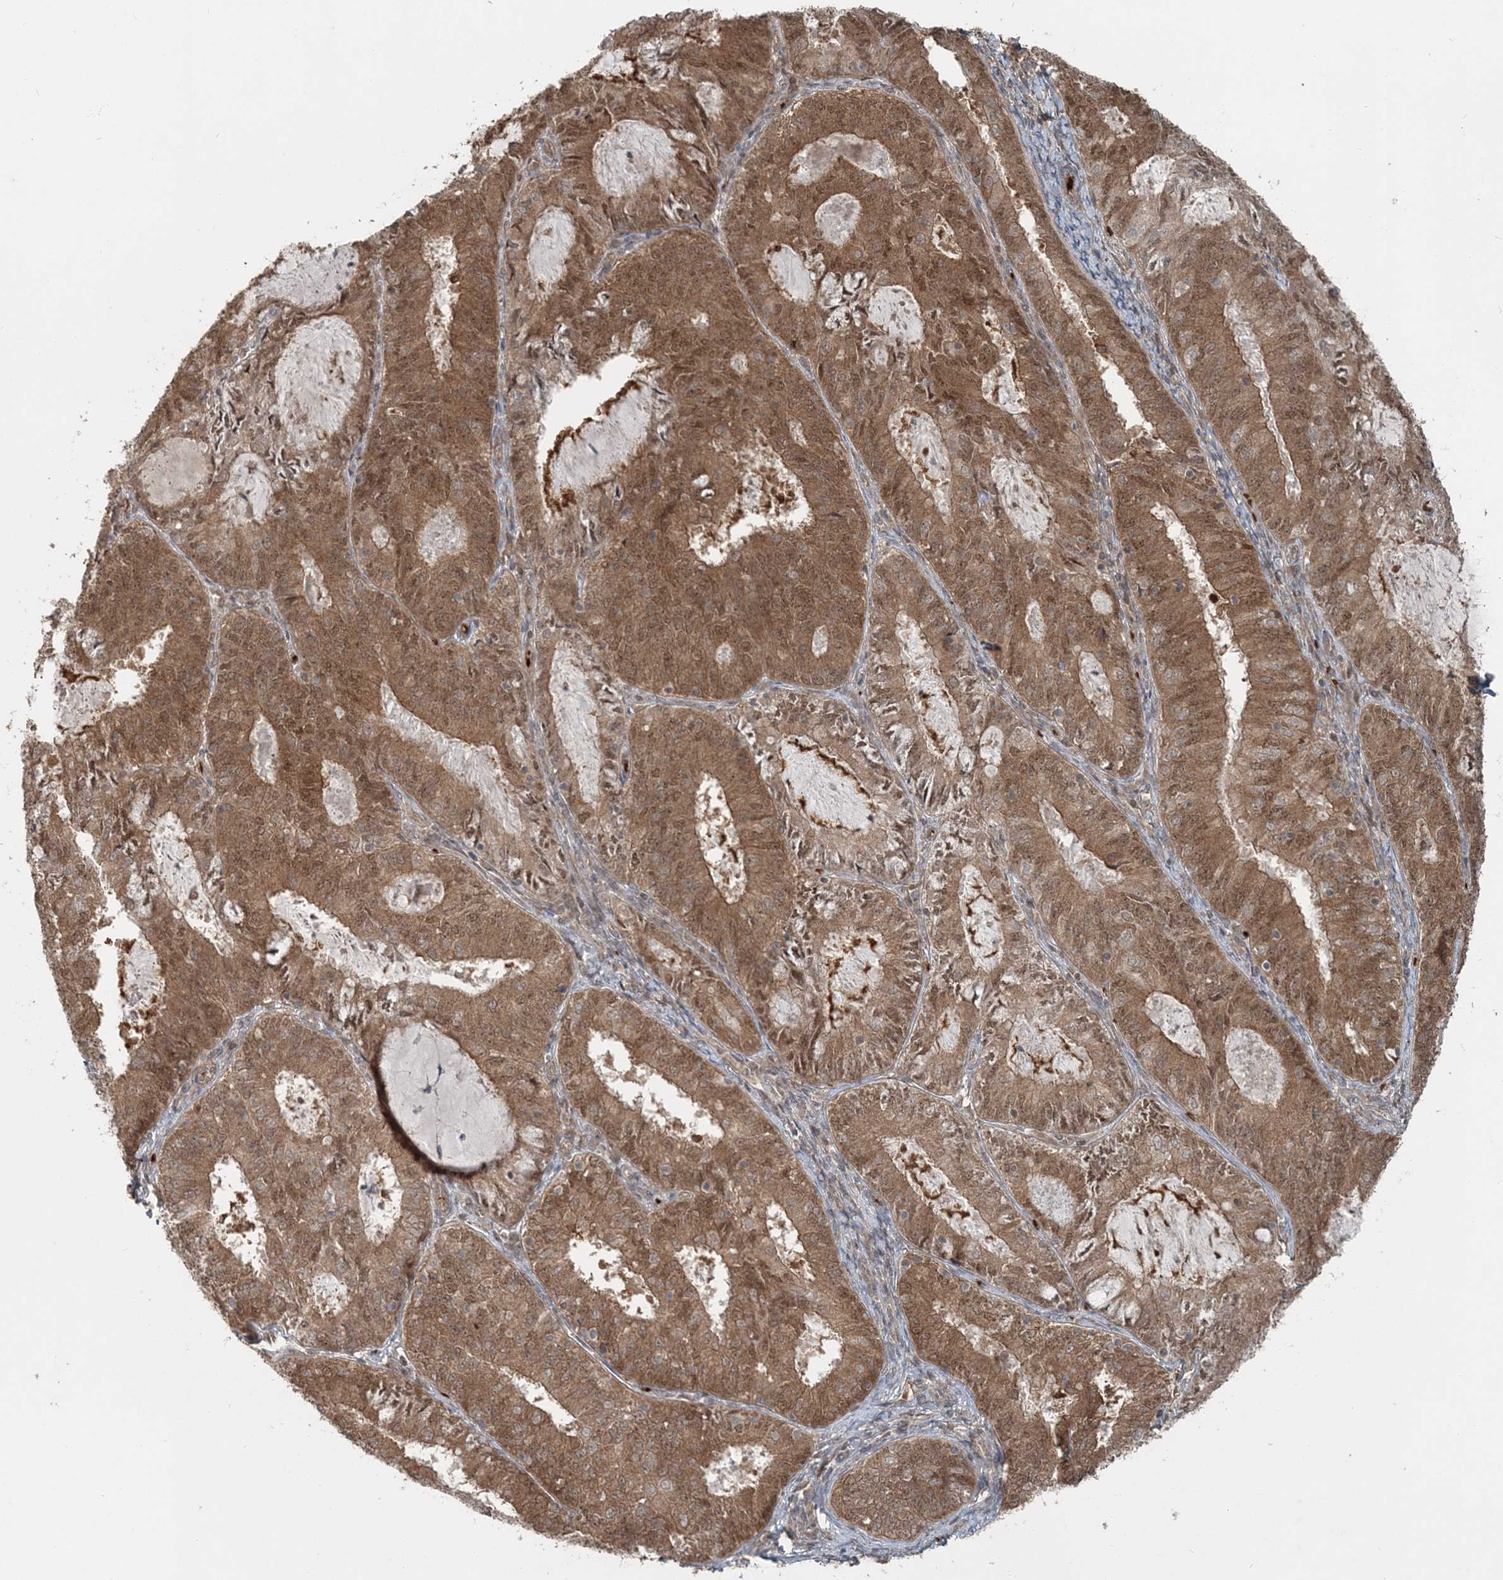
{"staining": {"intensity": "moderate", "quantity": ">75%", "location": "cytoplasmic/membranous,nuclear"}, "tissue": "endometrial cancer", "cell_type": "Tumor cells", "image_type": "cancer", "snomed": [{"axis": "morphology", "description": "Adenocarcinoma, NOS"}, {"axis": "topography", "description": "Endometrium"}], "caption": "Immunohistochemistry staining of endometrial cancer, which exhibits medium levels of moderate cytoplasmic/membranous and nuclear staining in approximately >75% of tumor cells indicating moderate cytoplasmic/membranous and nuclear protein positivity. The staining was performed using DAB (3,3'-diaminobenzidine) (brown) for protein detection and nuclei were counterstained in hematoxylin (blue).", "gene": "FBXL17", "patient": {"sex": "female", "age": 57}}